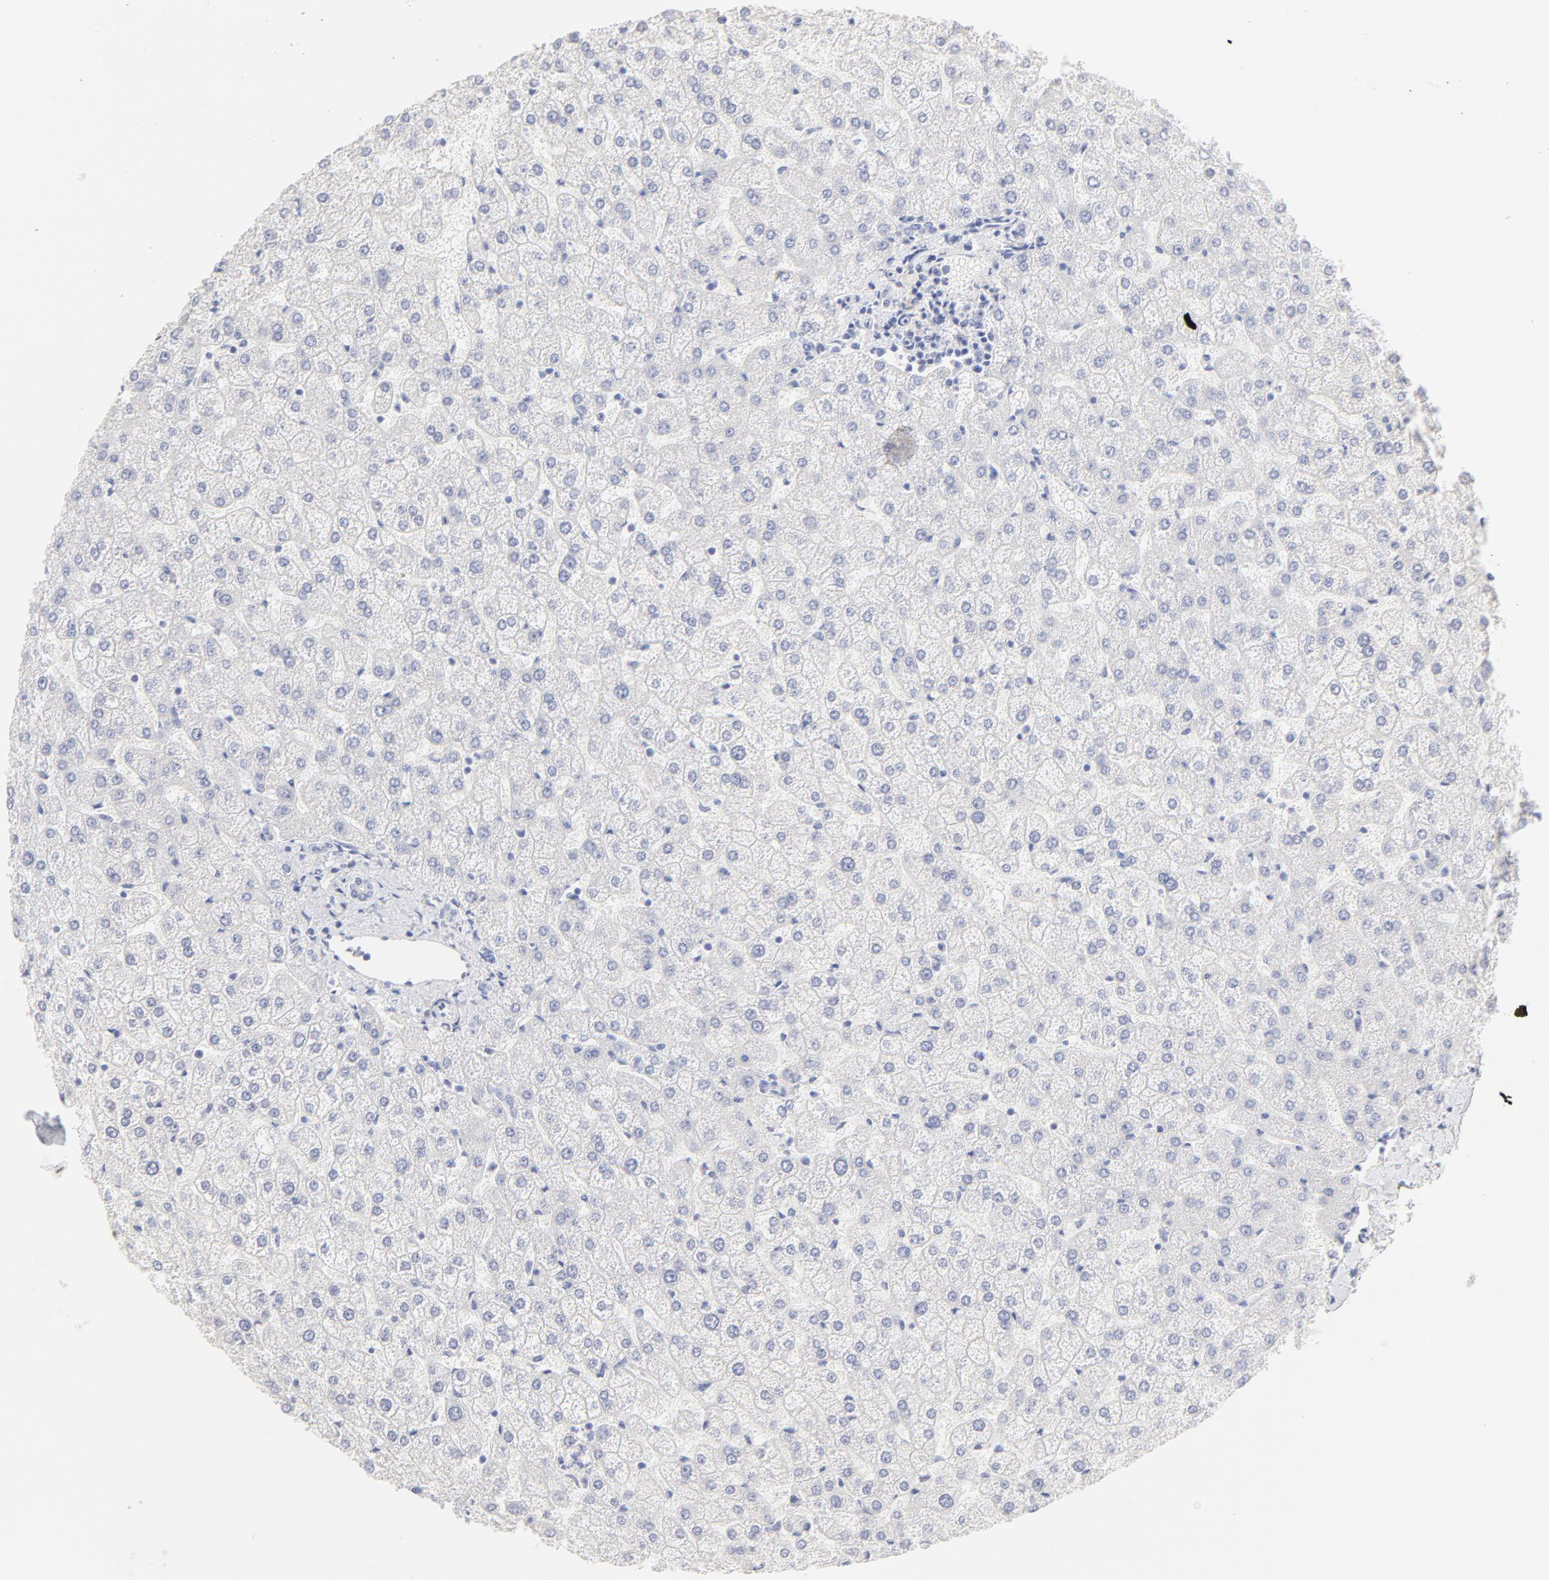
{"staining": {"intensity": "negative", "quantity": "none", "location": "none"}, "tissue": "liver", "cell_type": "Cholangiocytes", "image_type": "normal", "snomed": [{"axis": "morphology", "description": "Normal tissue, NOS"}, {"axis": "topography", "description": "Liver"}], "caption": "Cholangiocytes are negative for brown protein staining in normal liver. The staining was performed using DAB (3,3'-diaminobenzidine) to visualize the protein expression in brown, while the nuclei were stained in blue with hematoxylin (Magnification: 20x).", "gene": "ELF3", "patient": {"sex": "female", "age": 32}}